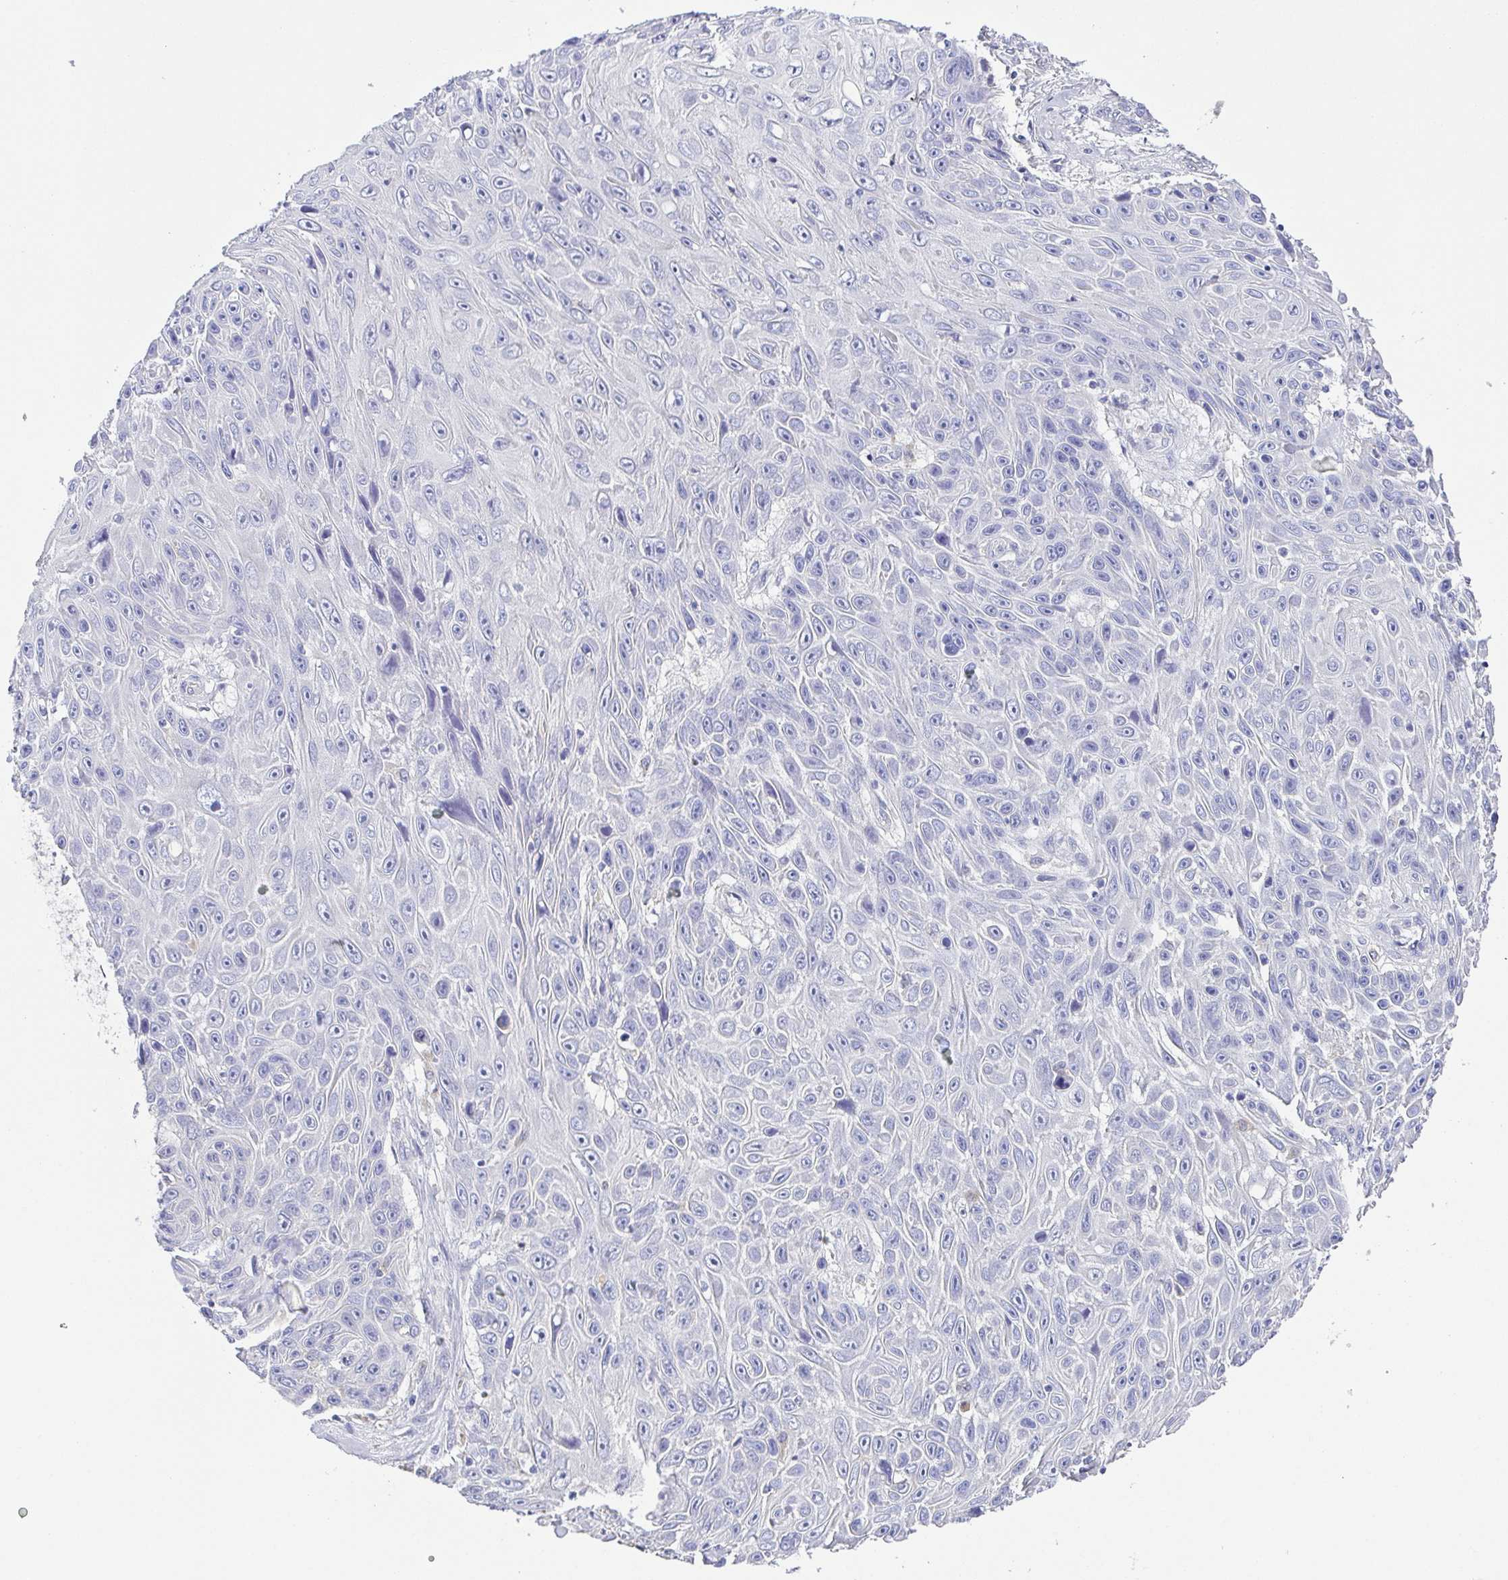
{"staining": {"intensity": "negative", "quantity": "none", "location": "none"}, "tissue": "skin cancer", "cell_type": "Tumor cells", "image_type": "cancer", "snomed": [{"axis": "morphology", "description": "Squamous cell carcinoma, NOS"}, {"axis": "topography", "description": "Skin"}], "caption": "Histopathology image shows no protein positivity in tumor cells of squamous cell carcinoma (skin) tissue.", "gene": "PKDREJ", "patient": {"sex": "male", "age": 82}}